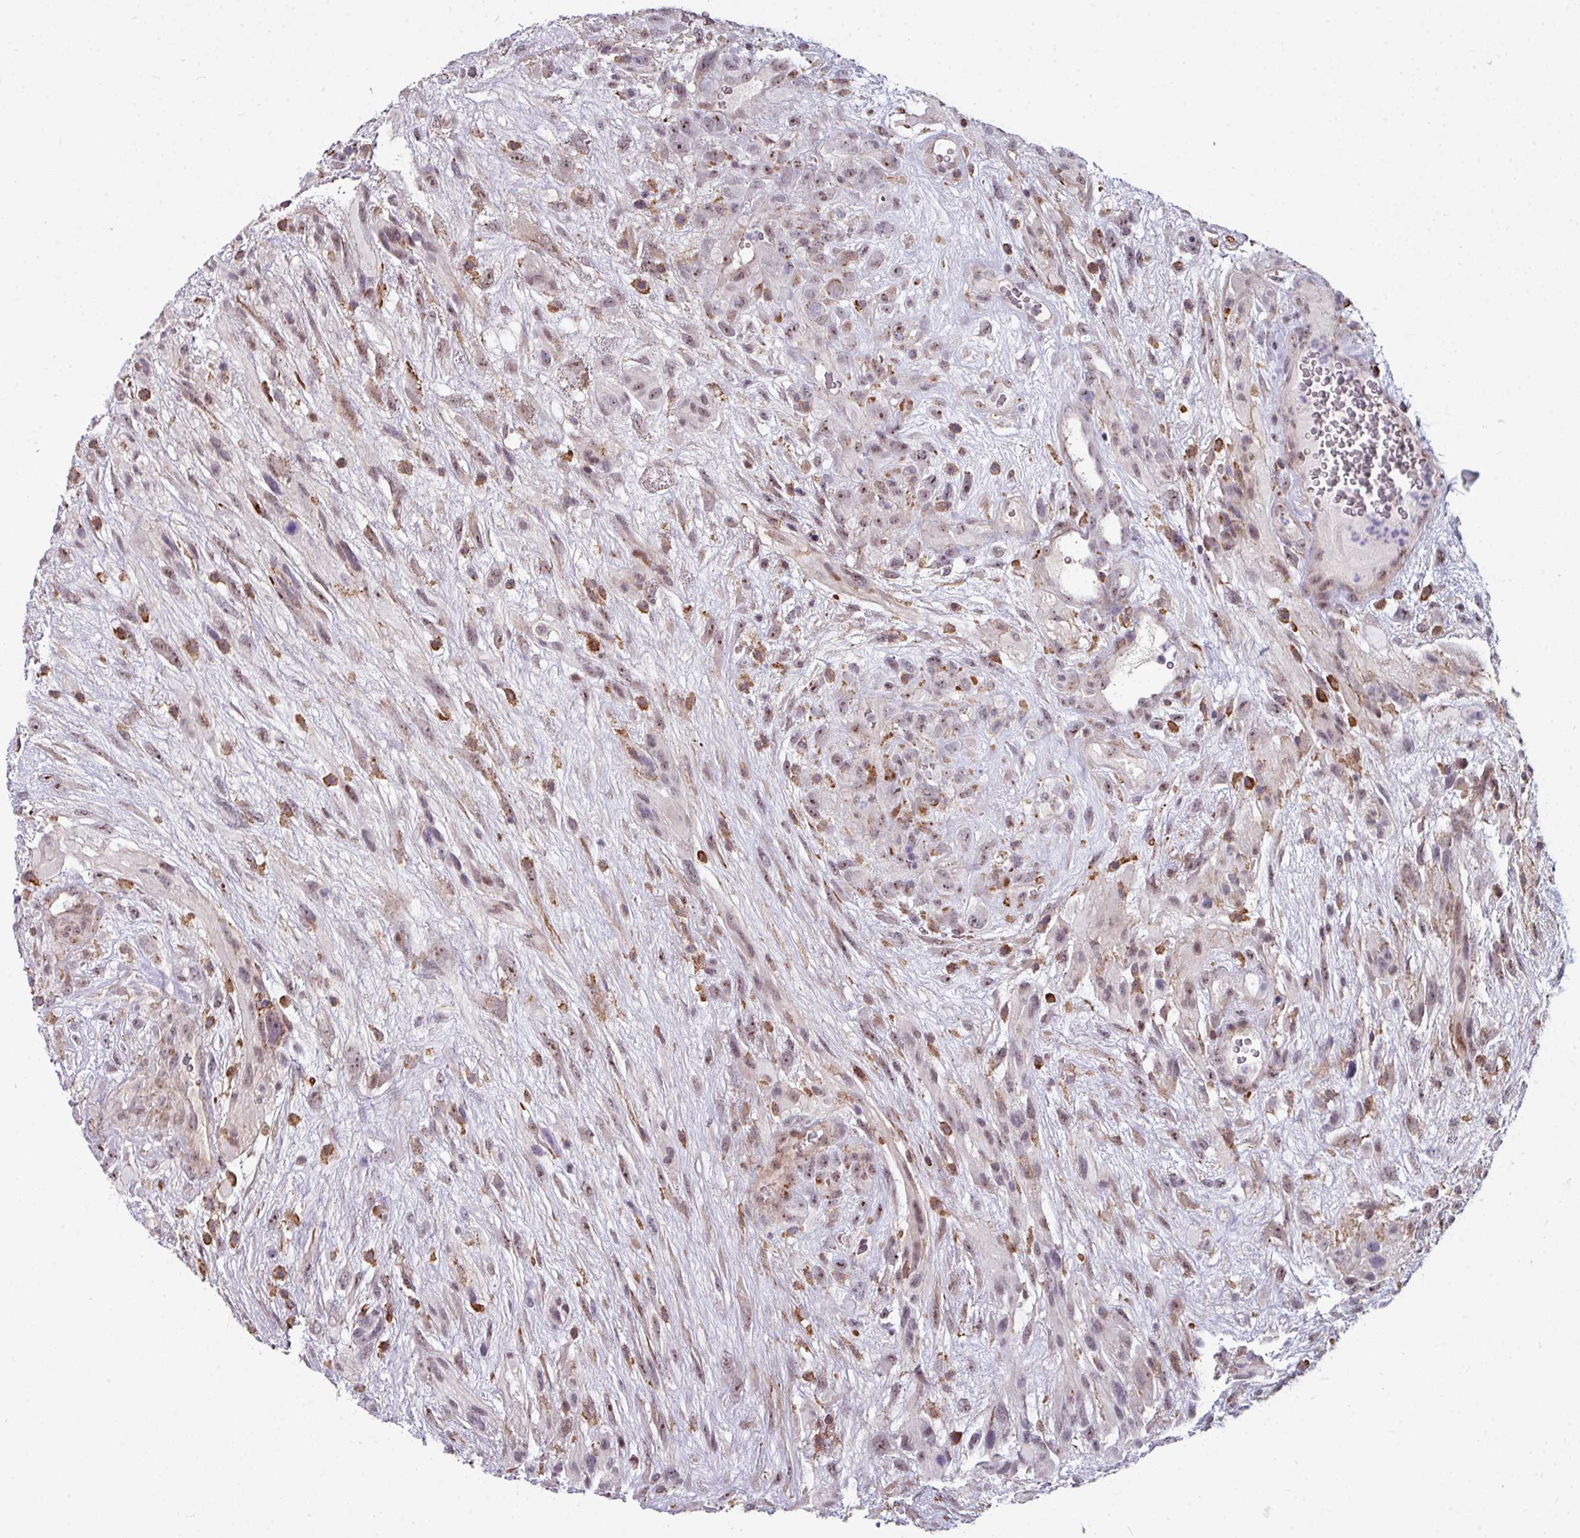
{"staining": {"intensity": "weak", "quantity": "25%-75%", "location": "cytoplasmic/membranous,nuclear"}, "tissue": "glioma", "cell_type": "Tumor cells", "image_type": "cancer", "snomed": [{"axis": "morphology", "description": "Glioma, malignant, High grade"}, {"axis": "topography", "description": "Brain"}], "caption": "This image reveals glioma stained with immunohistochemistry (IHC) to label a protein in brown. The cytoplasmic/membranous and nuclear of tumor cells show weak positivity for the protein. Nuclei are counter-stained blue.", "gene": "BMS1", "patient": {"sex": "male", "age": 61}}